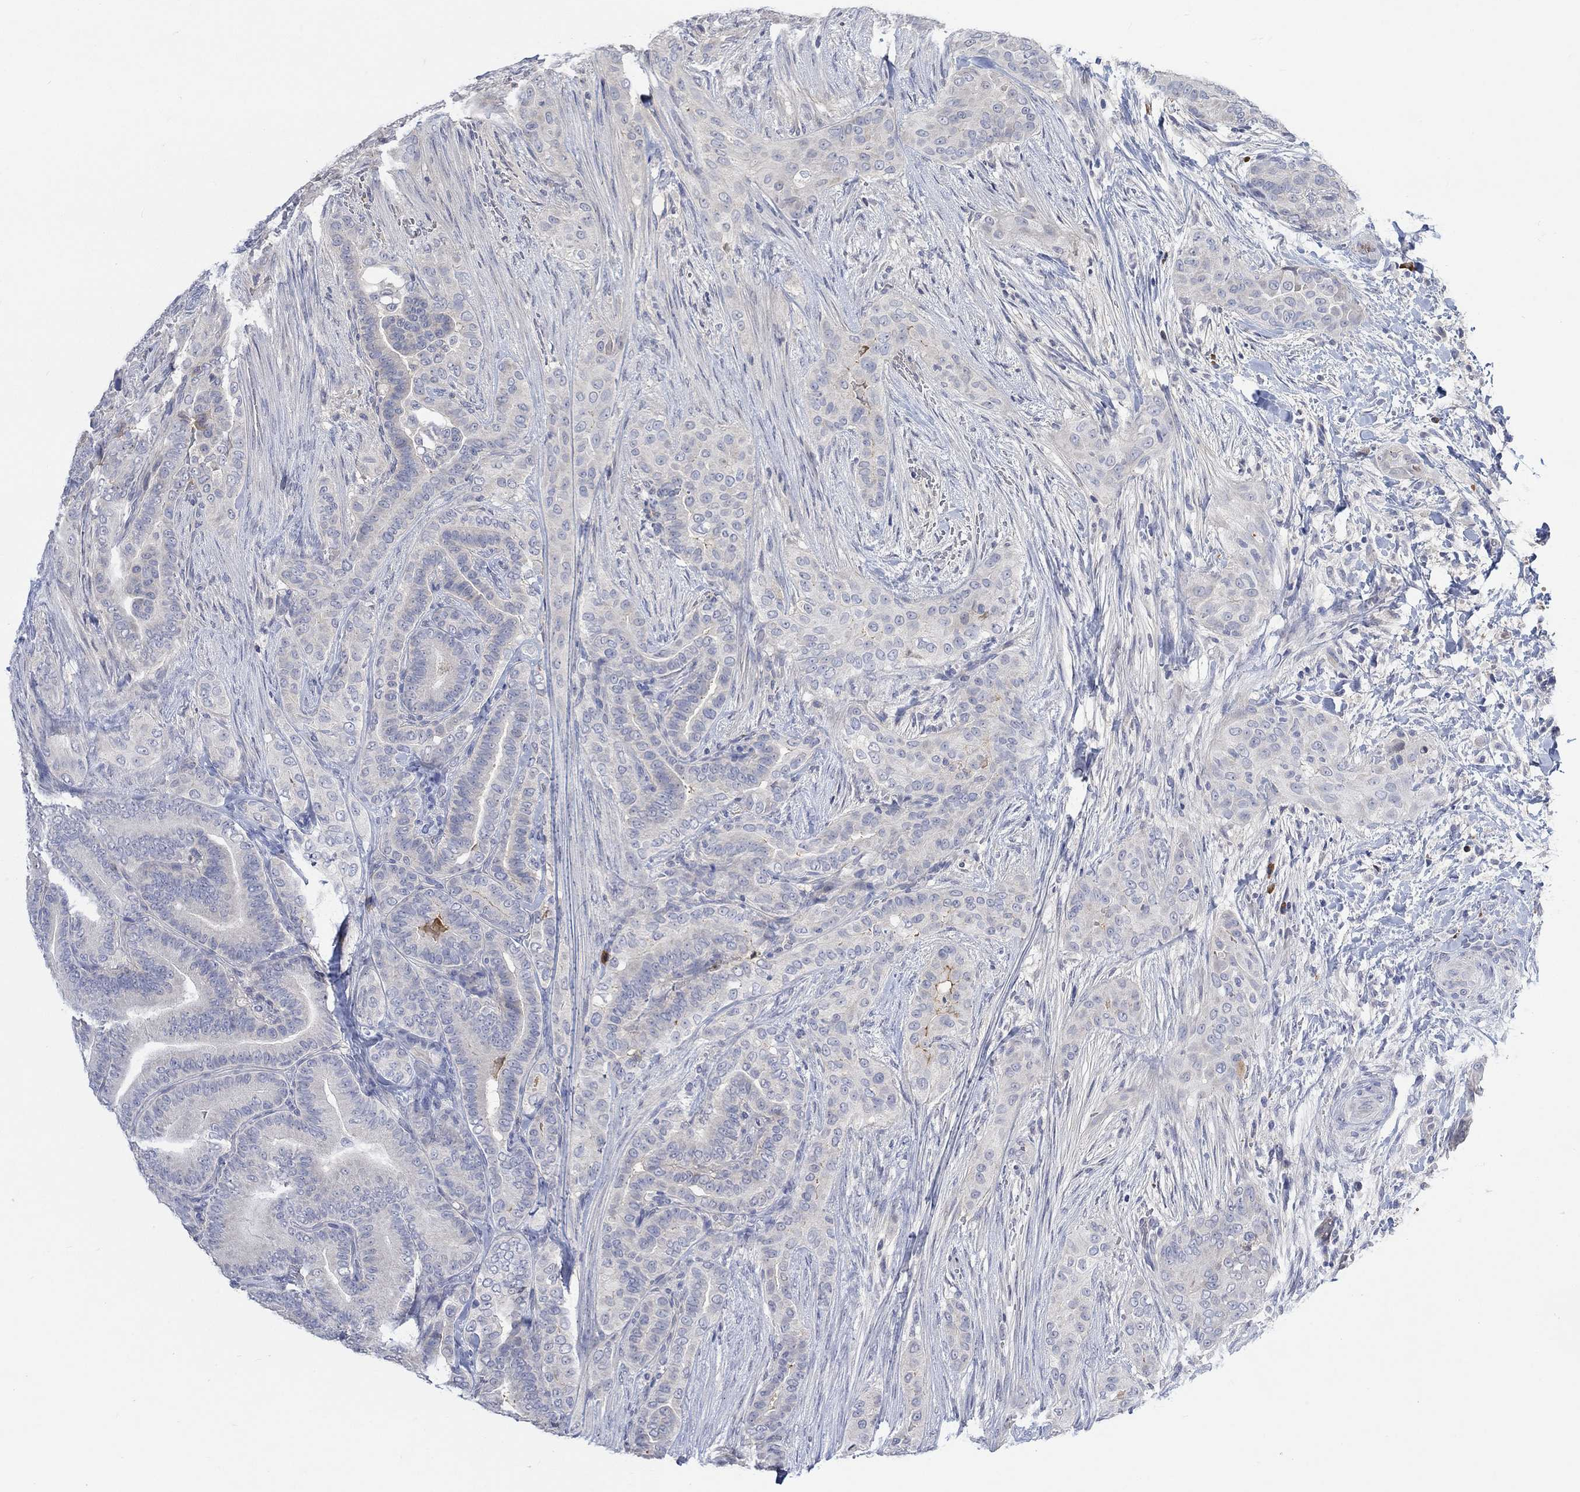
{"staining": {"intensity": "negative", "quantity": "none", "location": "none"}, "tissue": "thyroid cancer", "cell_type": "Tumor cells", "image_type": "cancer", "snomed": [{"axis": "morphology", "description": "Papillary adenocarcinoma, NOS"}, {"axis": "topography", "description": "Thyroid gland"}], "caption": "This is an IHC photomicrograph of thyroid papillary adenocarcinoma. There is no staining in tumor cells.", "gene": "MSTN", "patient": {"sex": "male", "age": 61}}